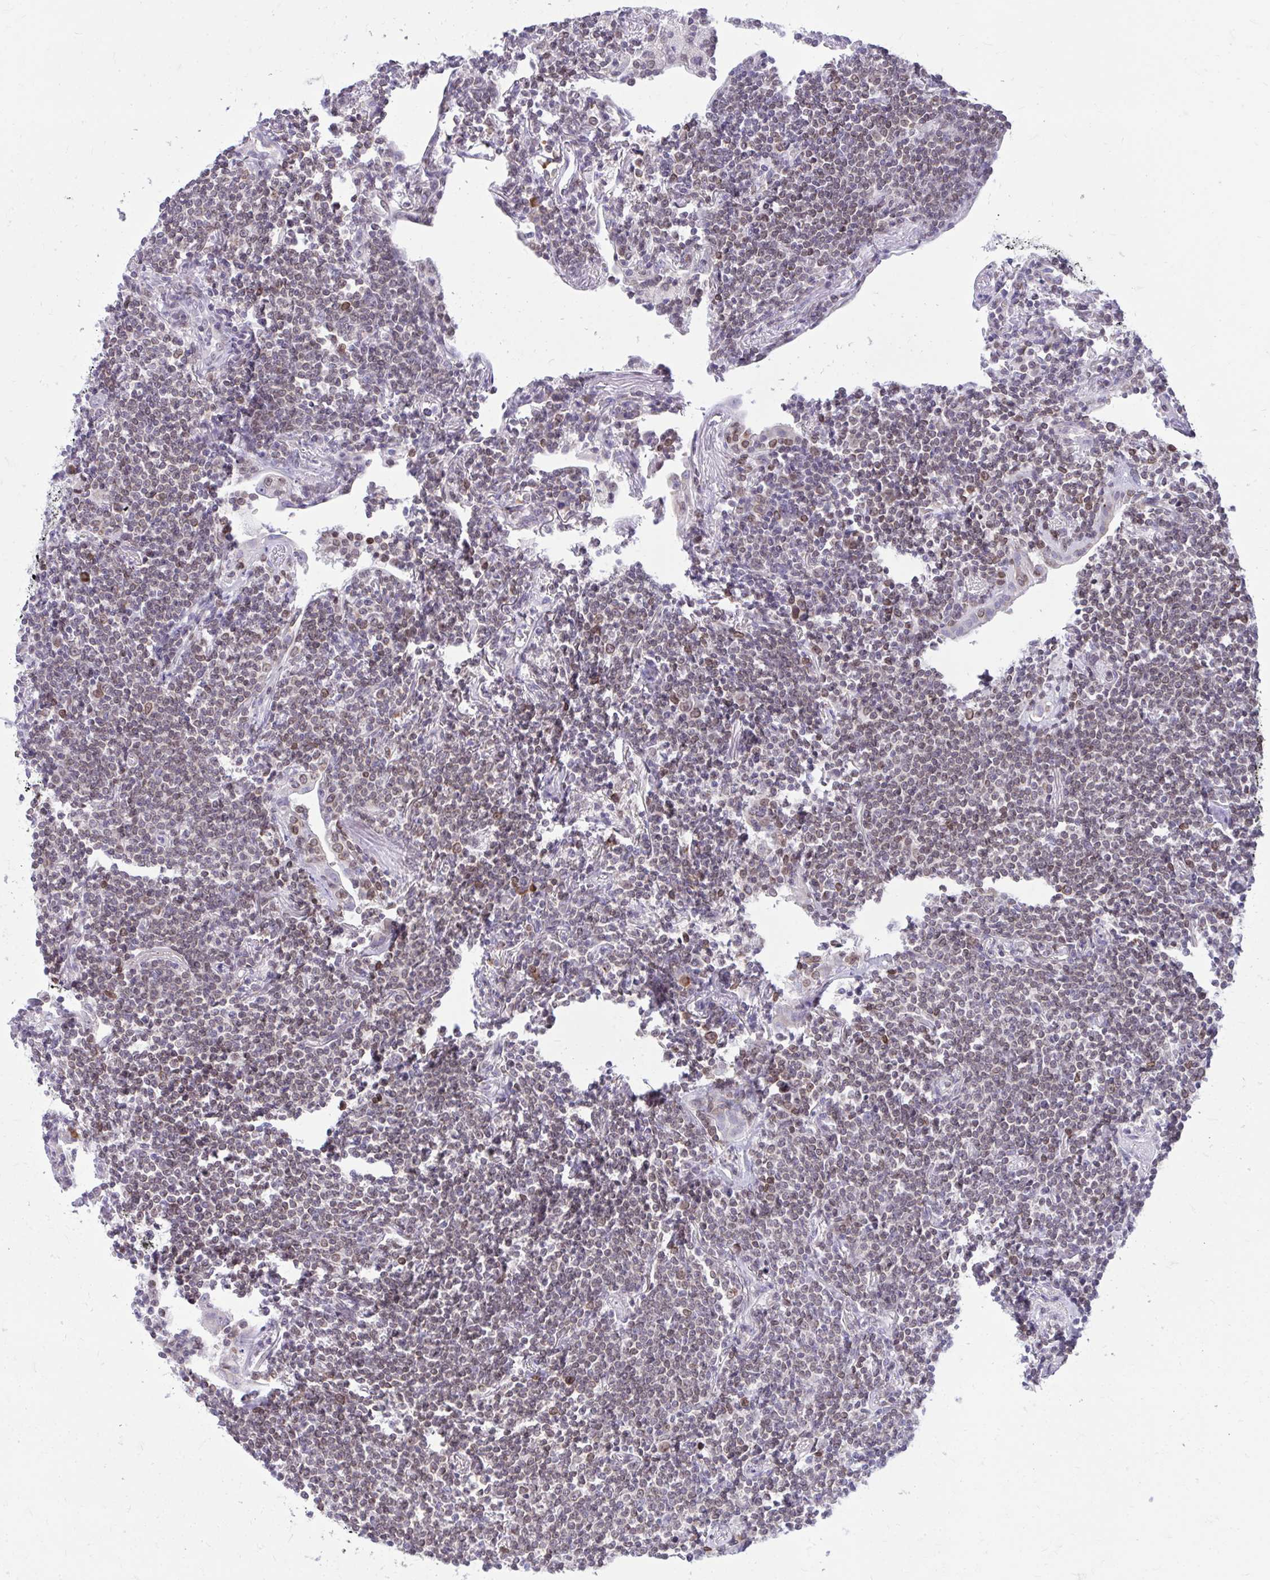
{"staining": {"intensity": "weak", "quantity": "<25%", "location": "cytoplasmic/membranous,nuclear"}, "tissue": "lymphoma", "cell_type": "Tumor cells", "image_type": "cancer", "snomed": [{"axis": "morphology", "description": "Malignant lymphoma, non-Hodgkin's type, Low grade"}, {"axis": "topography", "description": "Lung"}], "caption": "The photomicrograph demonstrates no staining of tumor cells in lymphoma.", "gene": "RPS6KA2", "patient": {"sex": "female", "age": 71}}